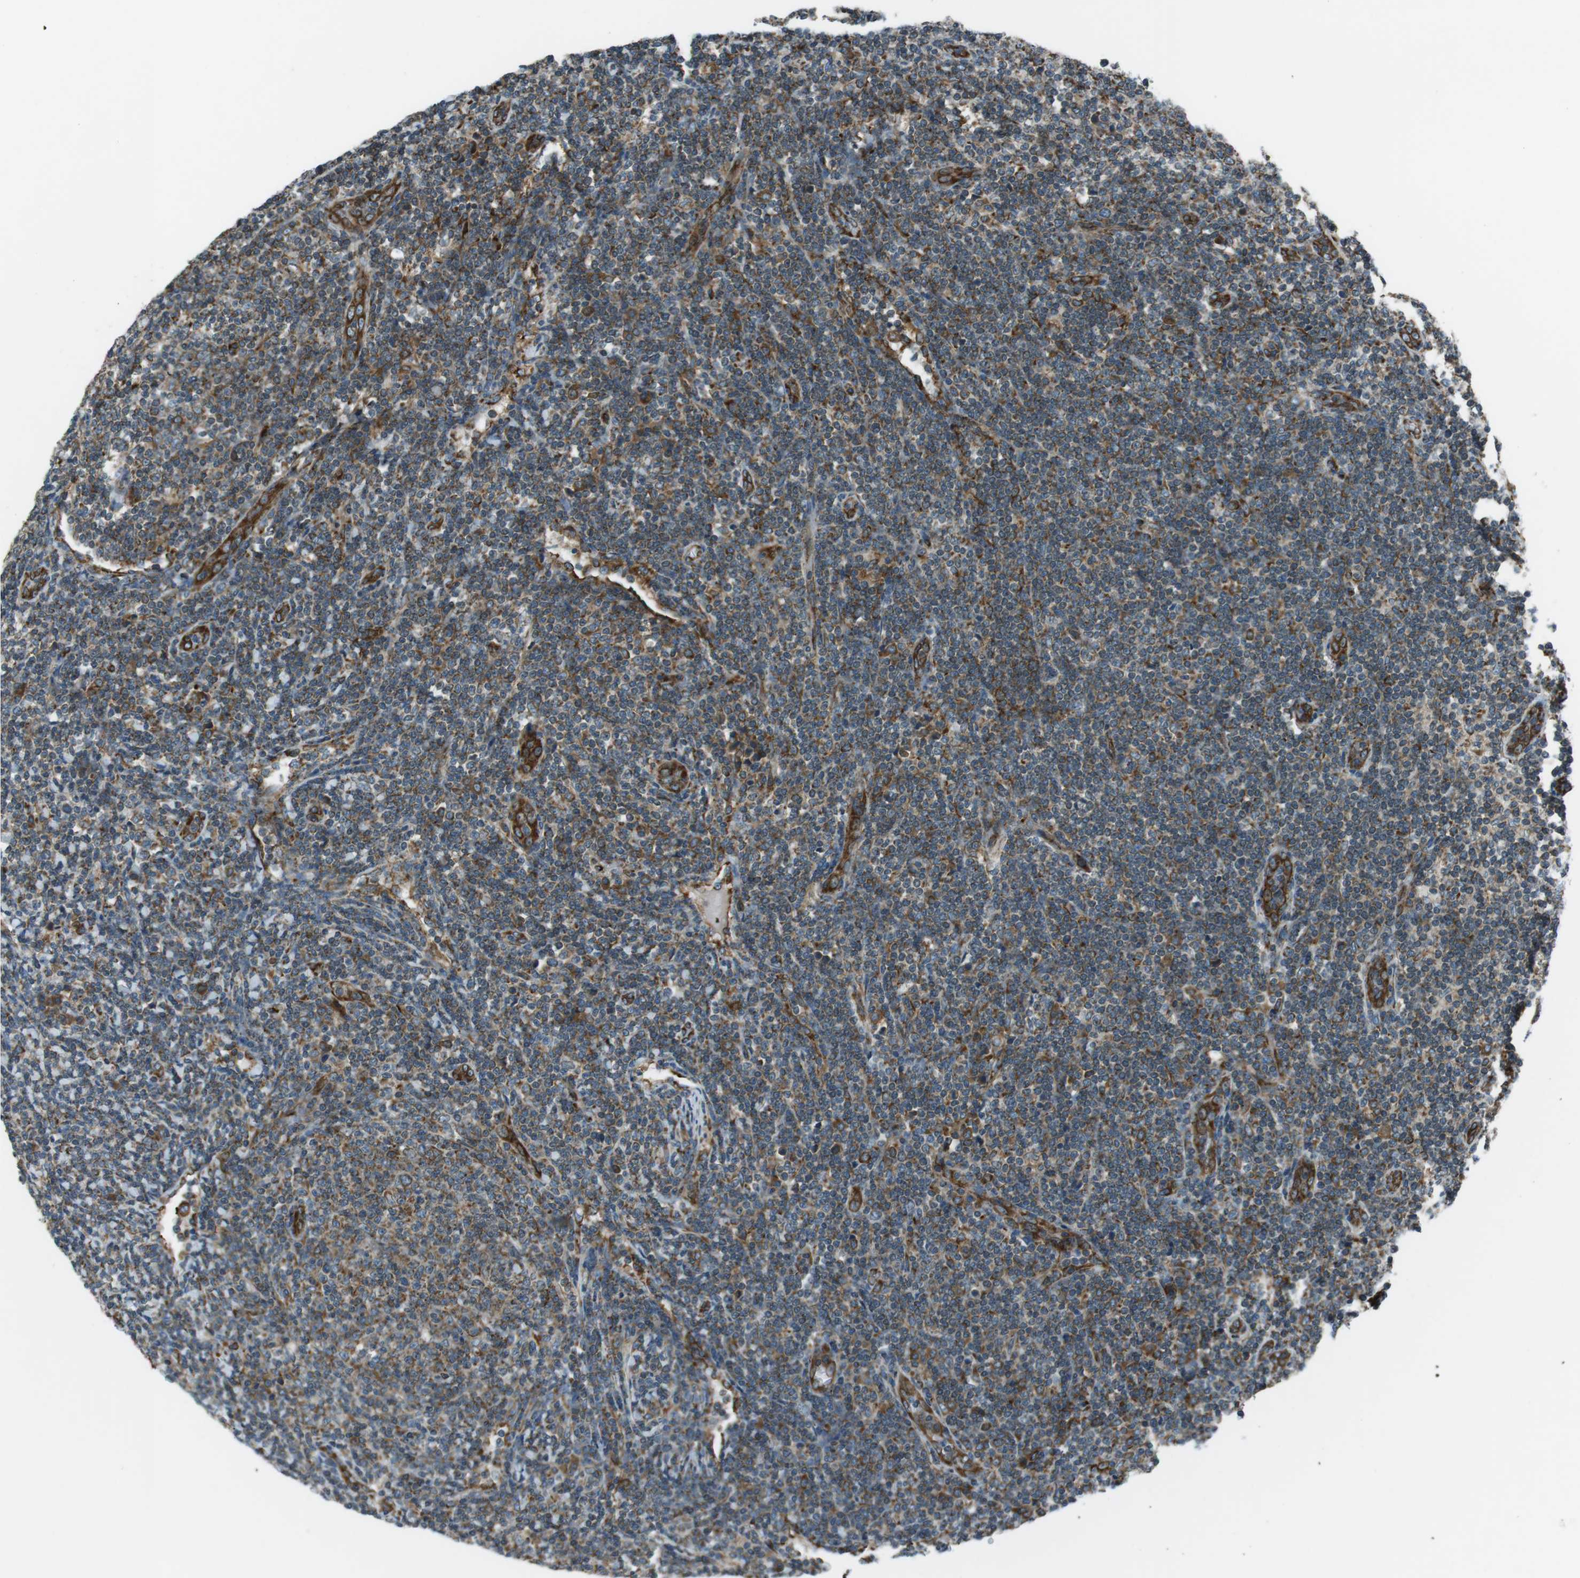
{"staining": {"intensity": "strong", "quantity": ">75%", "location": "cytoplasmic/membranous"}, "tissue": "lymphoma", "cell_type": "Tumor cells", "image_type": "cancer", "snomed": [{"axis": "morphology", "description": "Malignant lymphoma, non-Hodgkin's type, Low grade"}, {"axis": "topography", "description": "Lymph node"}], "caption": "Immunohistochemical staining of human malignant lymphoma, non-Hodgkin's type (low-grade) displays high levels of strong cytoplasmic/membranous protein positivity in approximately >75% of tumor cells. (IHC, brightfield microscopy, high magnification).", "gene": "KTN1", "patient": {"sex": "male", "age": 66}}